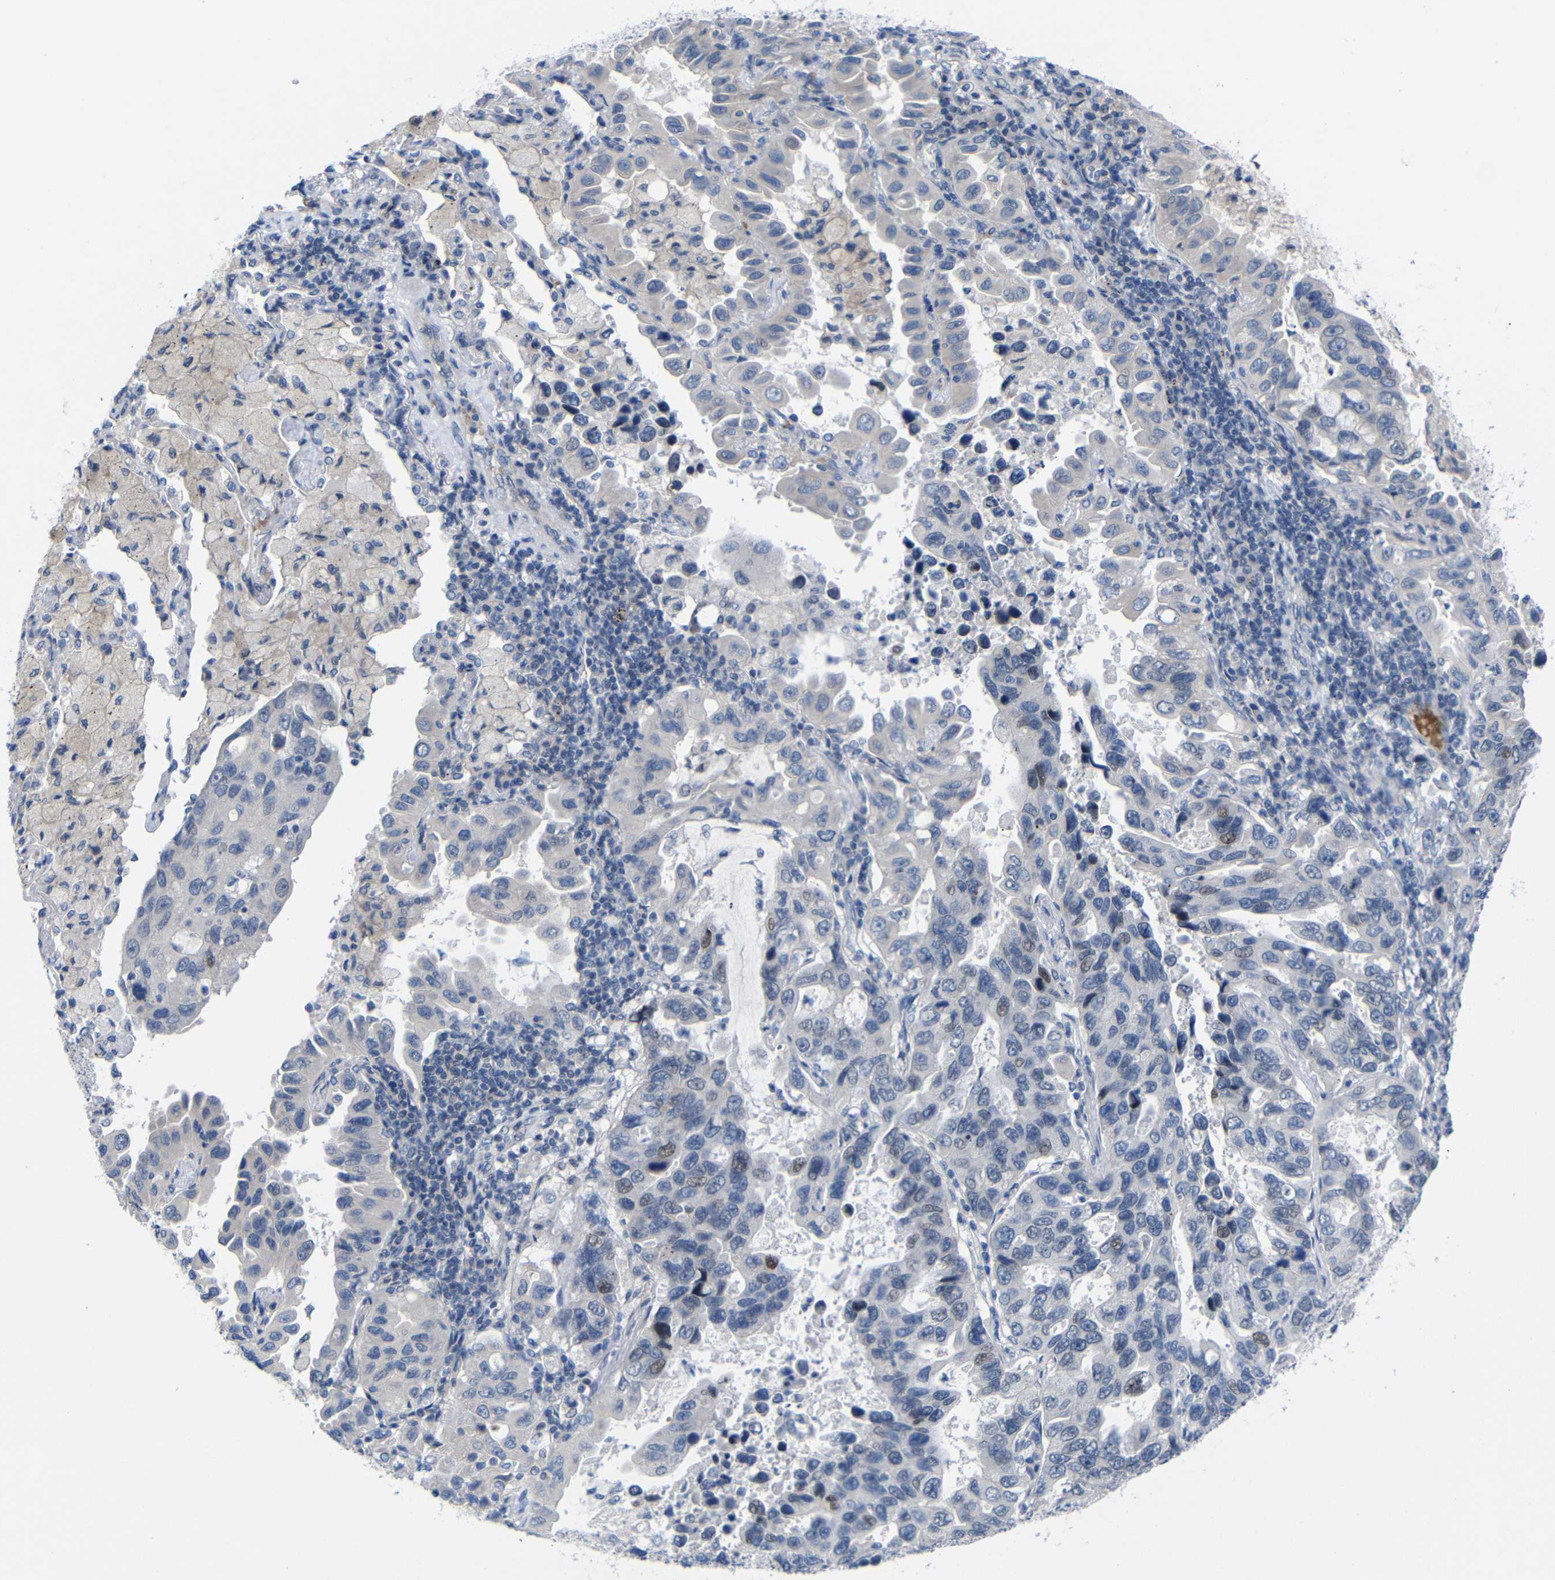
{"staining": {"intensity": "moderate", "quantity": "<25%", "location": "nuclear"}, "tissue": "lung cancer", "cell_type": "Tumor cells", "image_type": "cancer", "snomed": [{"axis": "morphology", "description": "Adenocarcinoma, NOS"}, {"axis": "topography", "description": "Lung"}], "caption": "IHC micrograph of neoplastic tissue: adenocarcinoma (lung) stained using immunohistochemistry reveals low levels of moderate protein expression localized specifically in the nuclear of tumor cells, appearing as a nuclear brown color.", "gene": "CMTM1", "patient": {"sex": "male", "age": 64}}